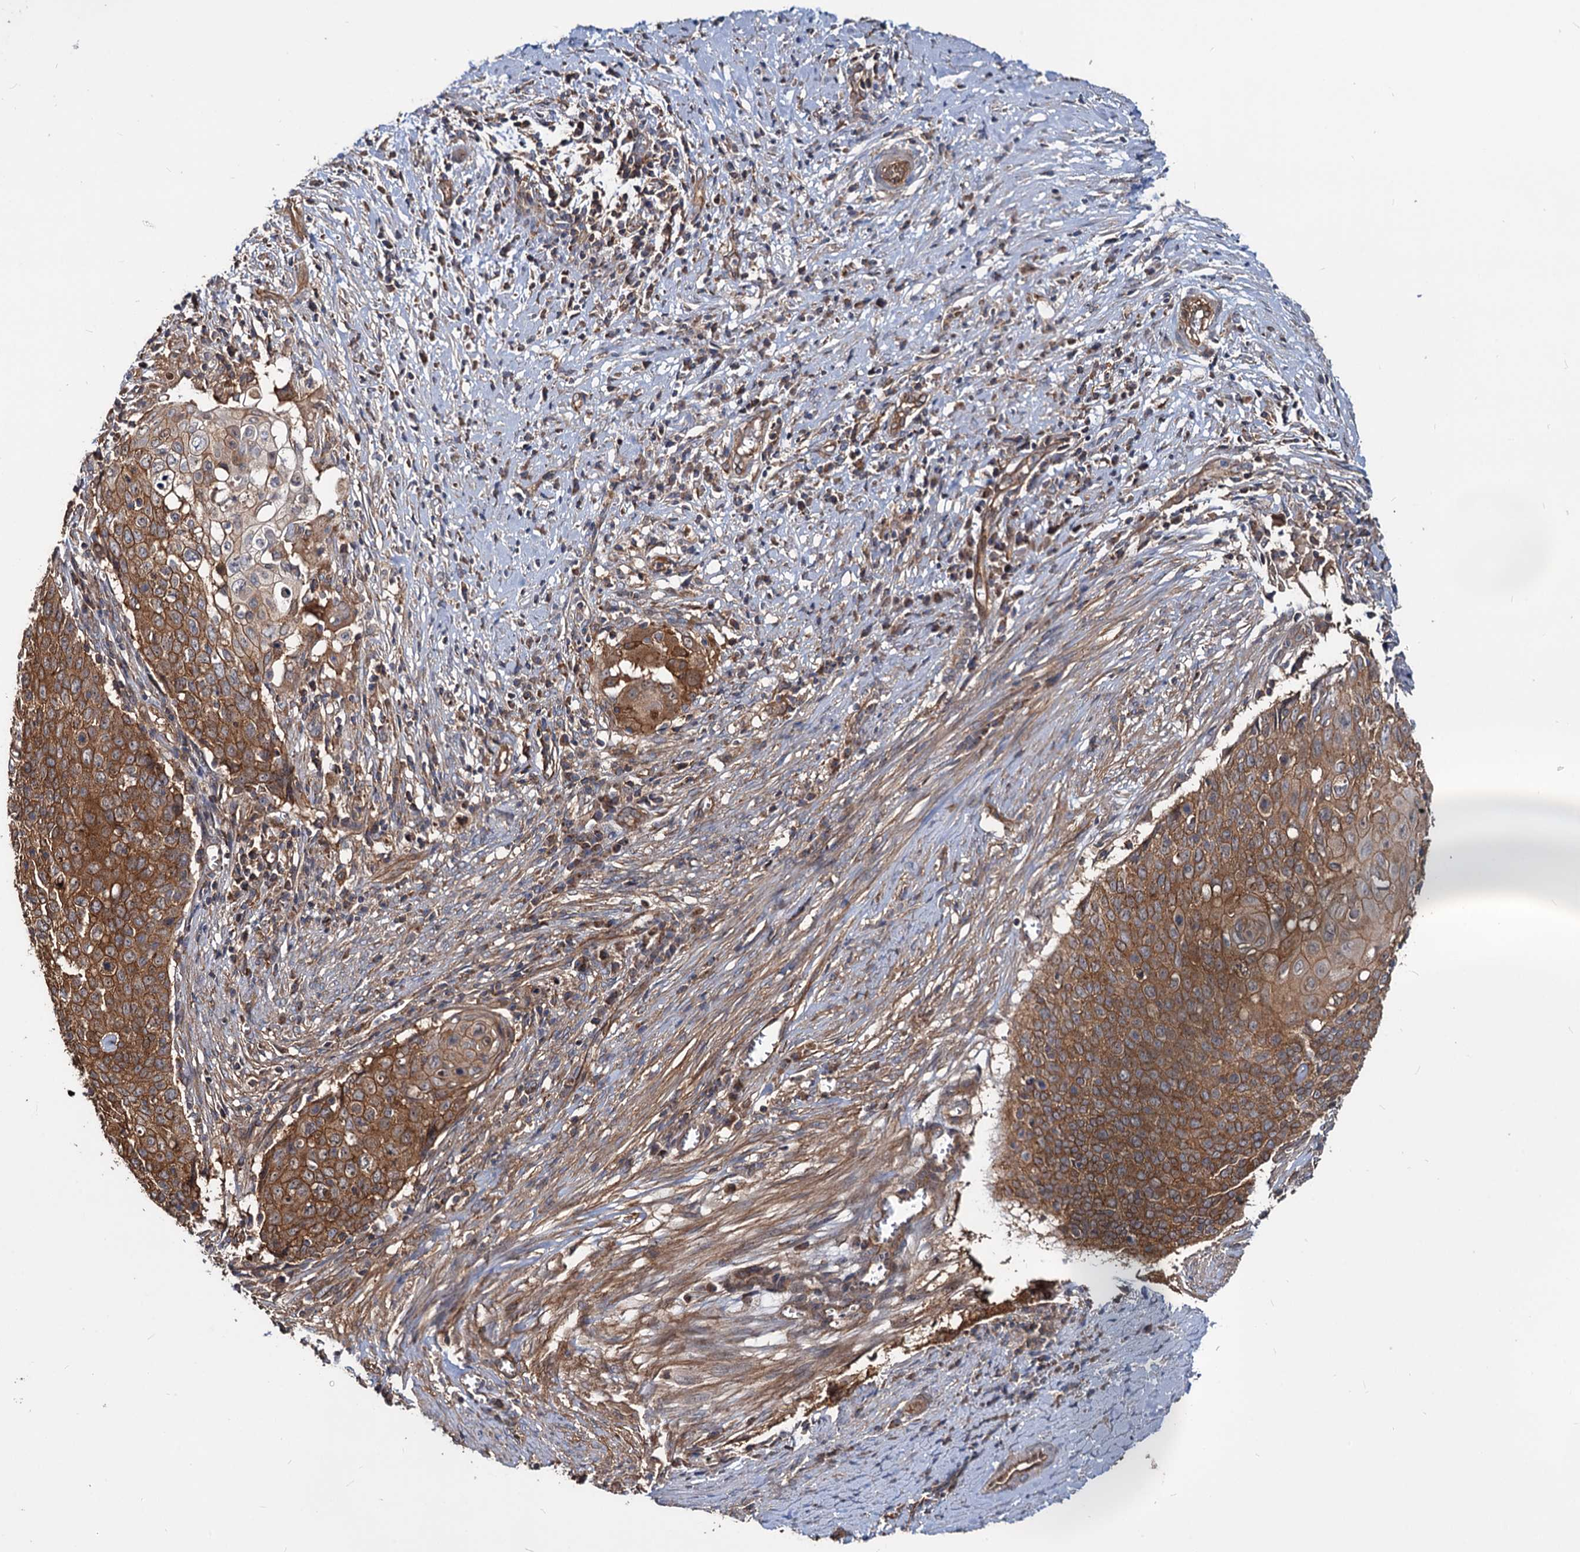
{"staining": {"intensity": "strong", "quantity": ">75%", "location": "cytoplasmic/membranous"}, "tissue": "cervical cancer", "cell_type": "Tumor cells", "image_type": "cancer", "snomed": [{"axis": "morphology", "description": "Squamous cell carcinoma, NOS"}, {"axis": "topography", "description": "Cervix"}], "caption": "Tumor cells exhibit strong cytoplasmic/membranous staining in about >75% of cells in cervical cancer.", "gene": "IDI1", "patient": {"sex": "female", "age": 39}}